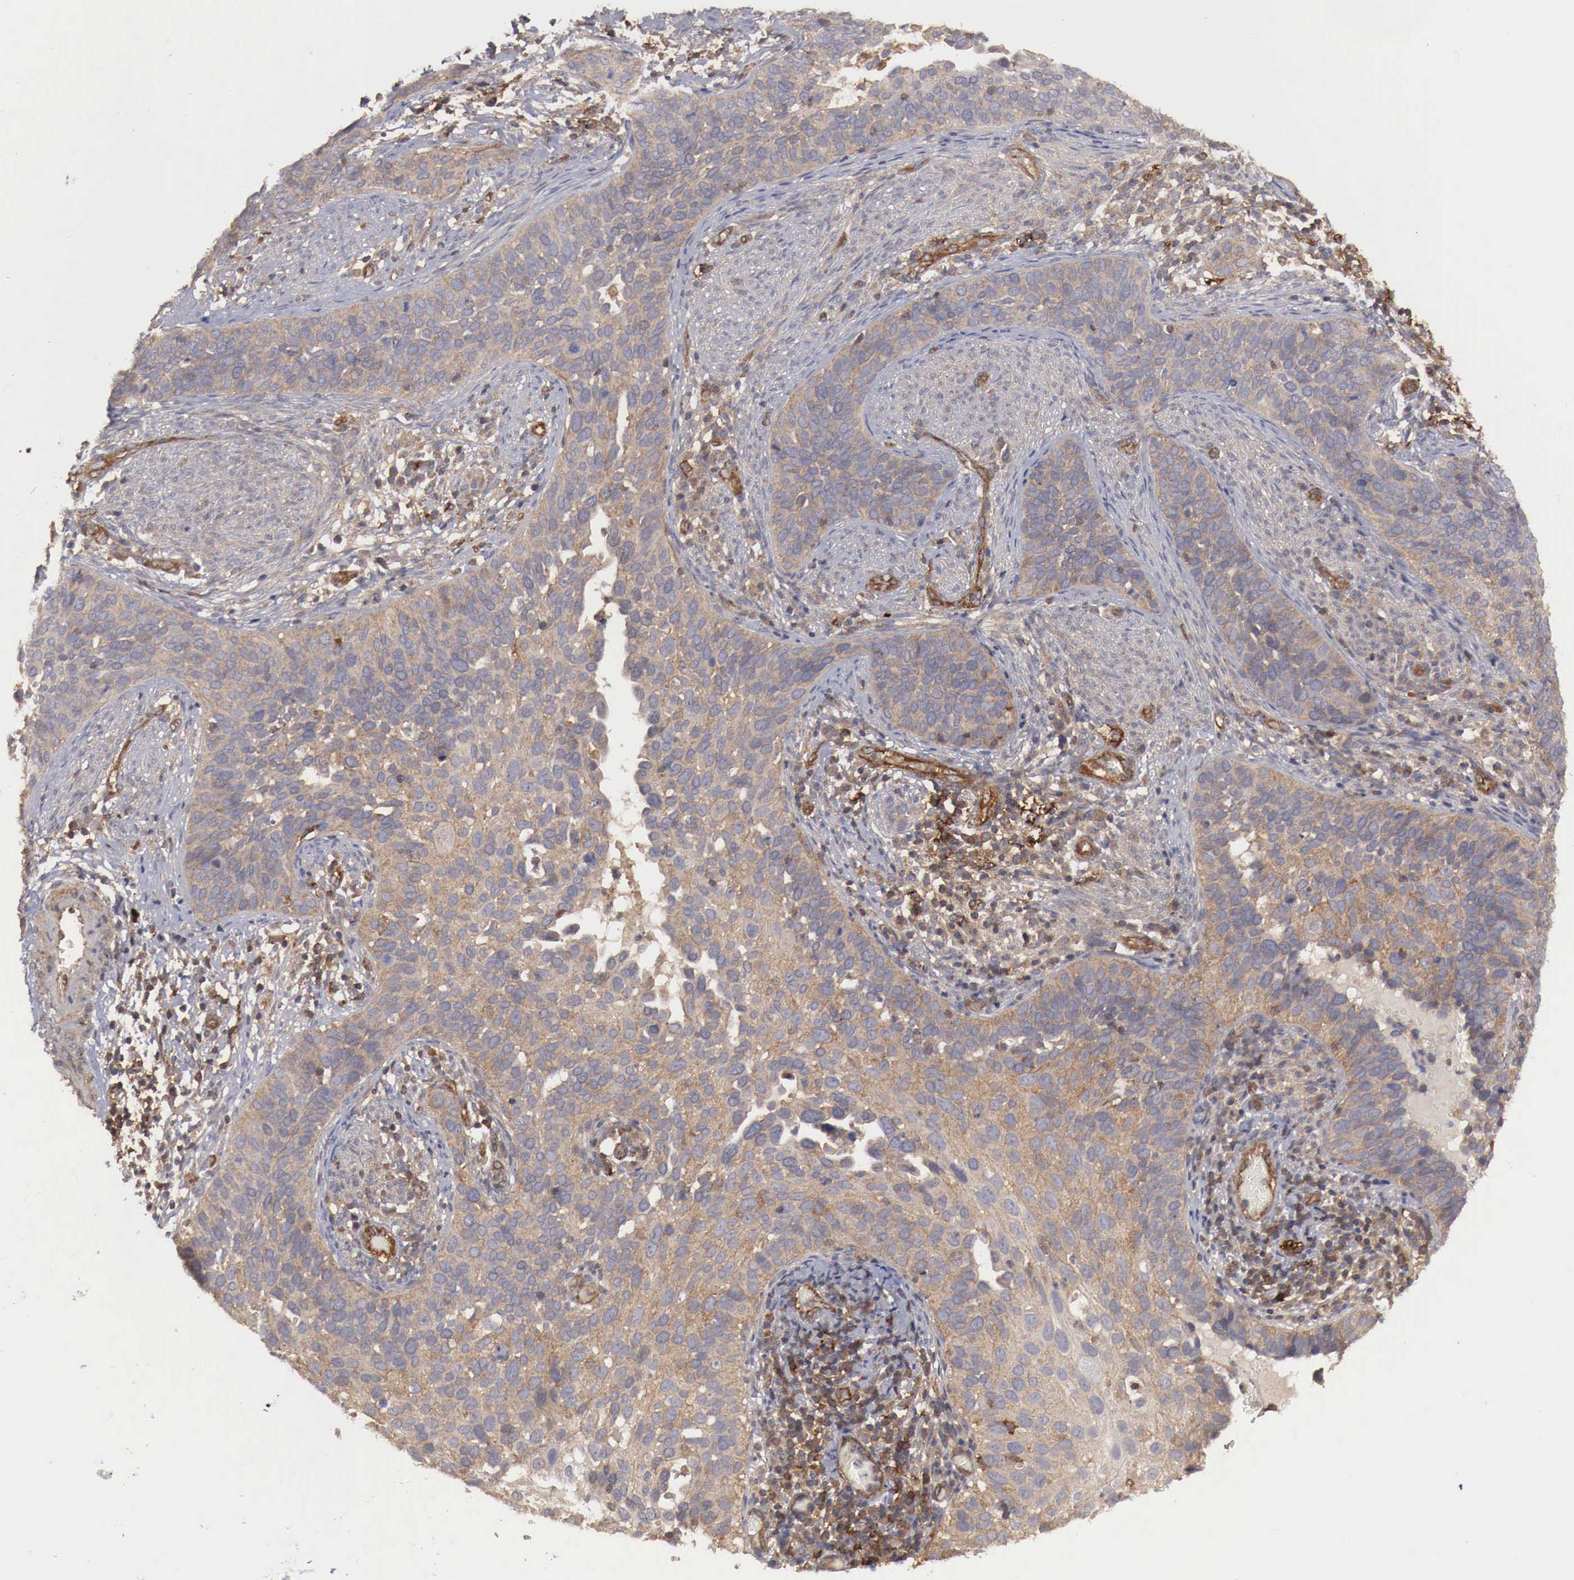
{"staining": {"intensity": "weak", "quantity": ">75%", "location": "cytoplasmic/membranous"}, "tissue": "cervical cancer", "cell_type": "Tumor cells", "image_type": "cancer", "snomed": [{"axis": "morphology", "description": "Squamous cell carcinoma, NOS"}, {"axis": "topography", "description": "Cervix"}], "caption": "Protein analysis of cervical cancer (squamous cell carcinoma) tissue exhibits weak cytoplasmic/membranous positivity in approximately >75% of tumor cells. (DAB = brown stain, brightfield microscopy at high magnification).", "gene": "ARMCX4", "patient": {"sex": "female", "age": 31}}